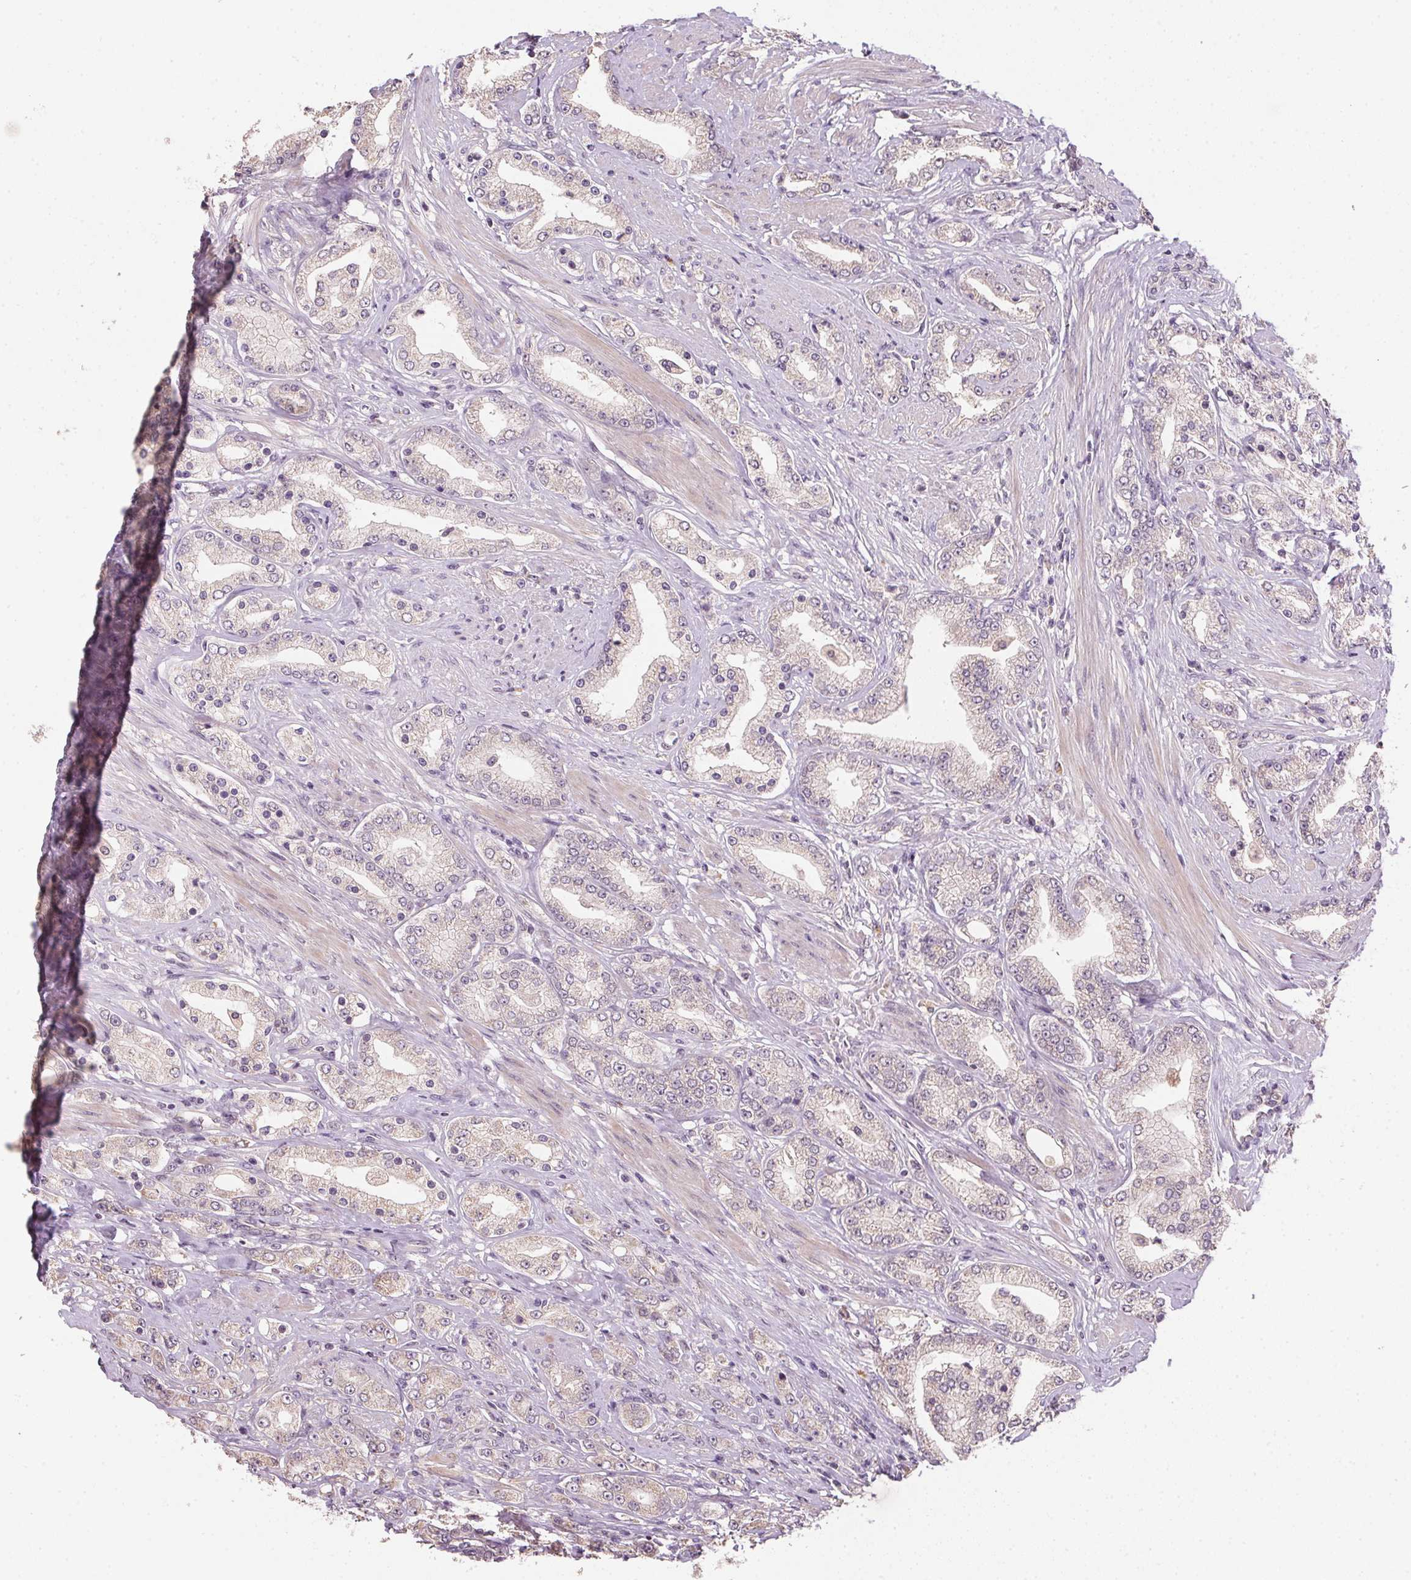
{"staining": {"intensity": "weak", "quantity": "<25%", "location": "cytoplasmic/membranous"}, "tissue": "prostate cancer", "cell_type": "Tumor cells", "image_type": "cancer", "snomed": [{"axis": "morphology", "description": "Adenocarcinoma, High grade"}, {"axis": "topography", "description": "Prostate"}], "caption": "Immunohistochemistry of human prostate cancer shows no positivity in tumor cells. (DAB IHC with hematoxylin counter stain).", "gene": "ALDH8A1", "patient": {"sex": "male", "age": 67}}